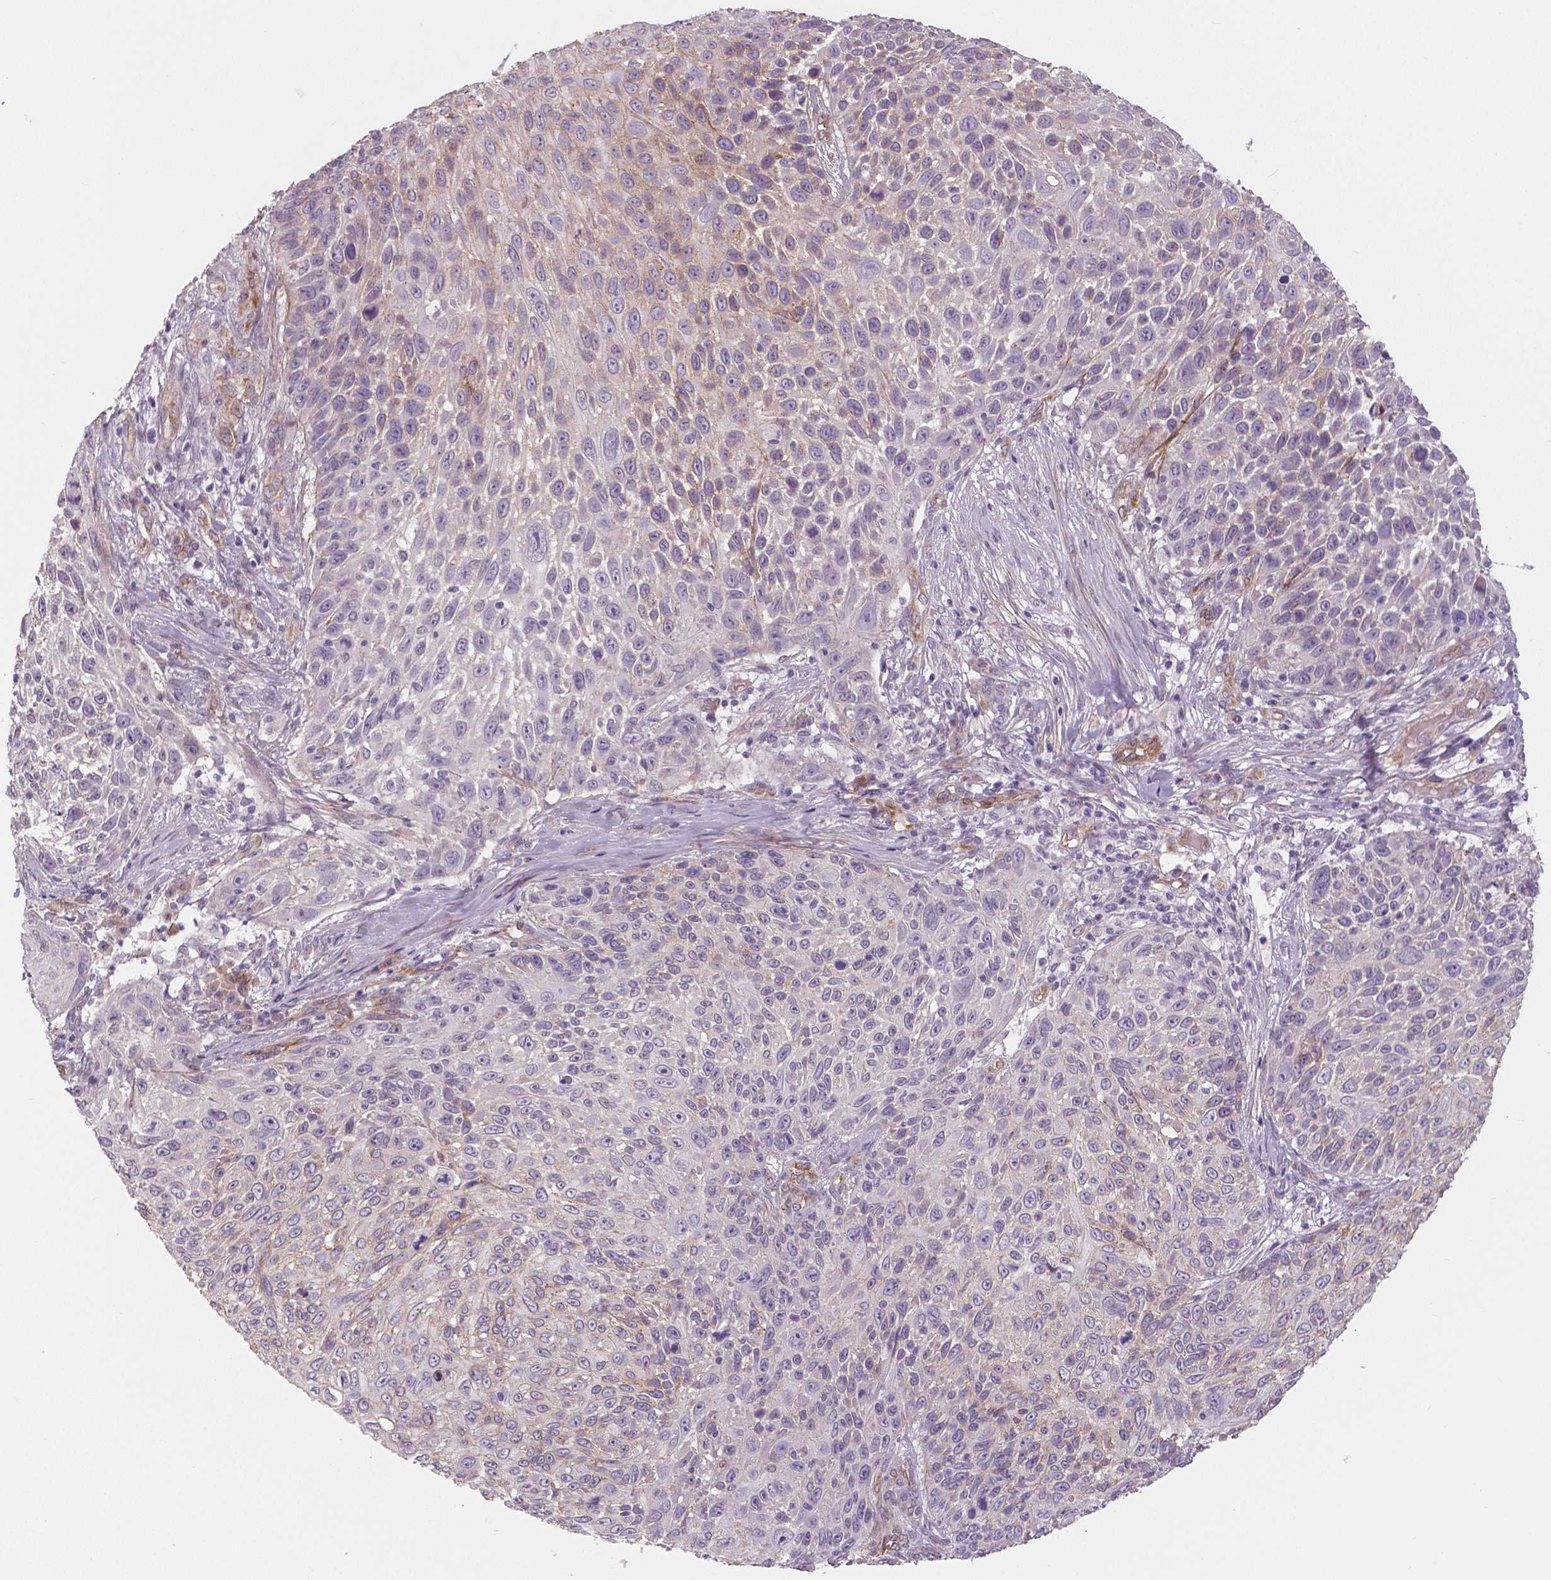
{"staining": {"intensity": "negative", "quantity": "none", "location": "none"}, "tissue": "skin cancer", "cell_type": "Tumor cells", "image_type": "cancer", "snomed": [{"axis": "morphology", "description": "Squamous cell carcinoma, NOS"}, {"axis": "topography", "description": "Skin"}], "caption": "This is a micrograph of IHC staining of skin cancer (squamous cell carcinoma), which shows no positivity in tumor cells.", "gene": "FLT1", "patient": {"sex": "male", "age": 92}}